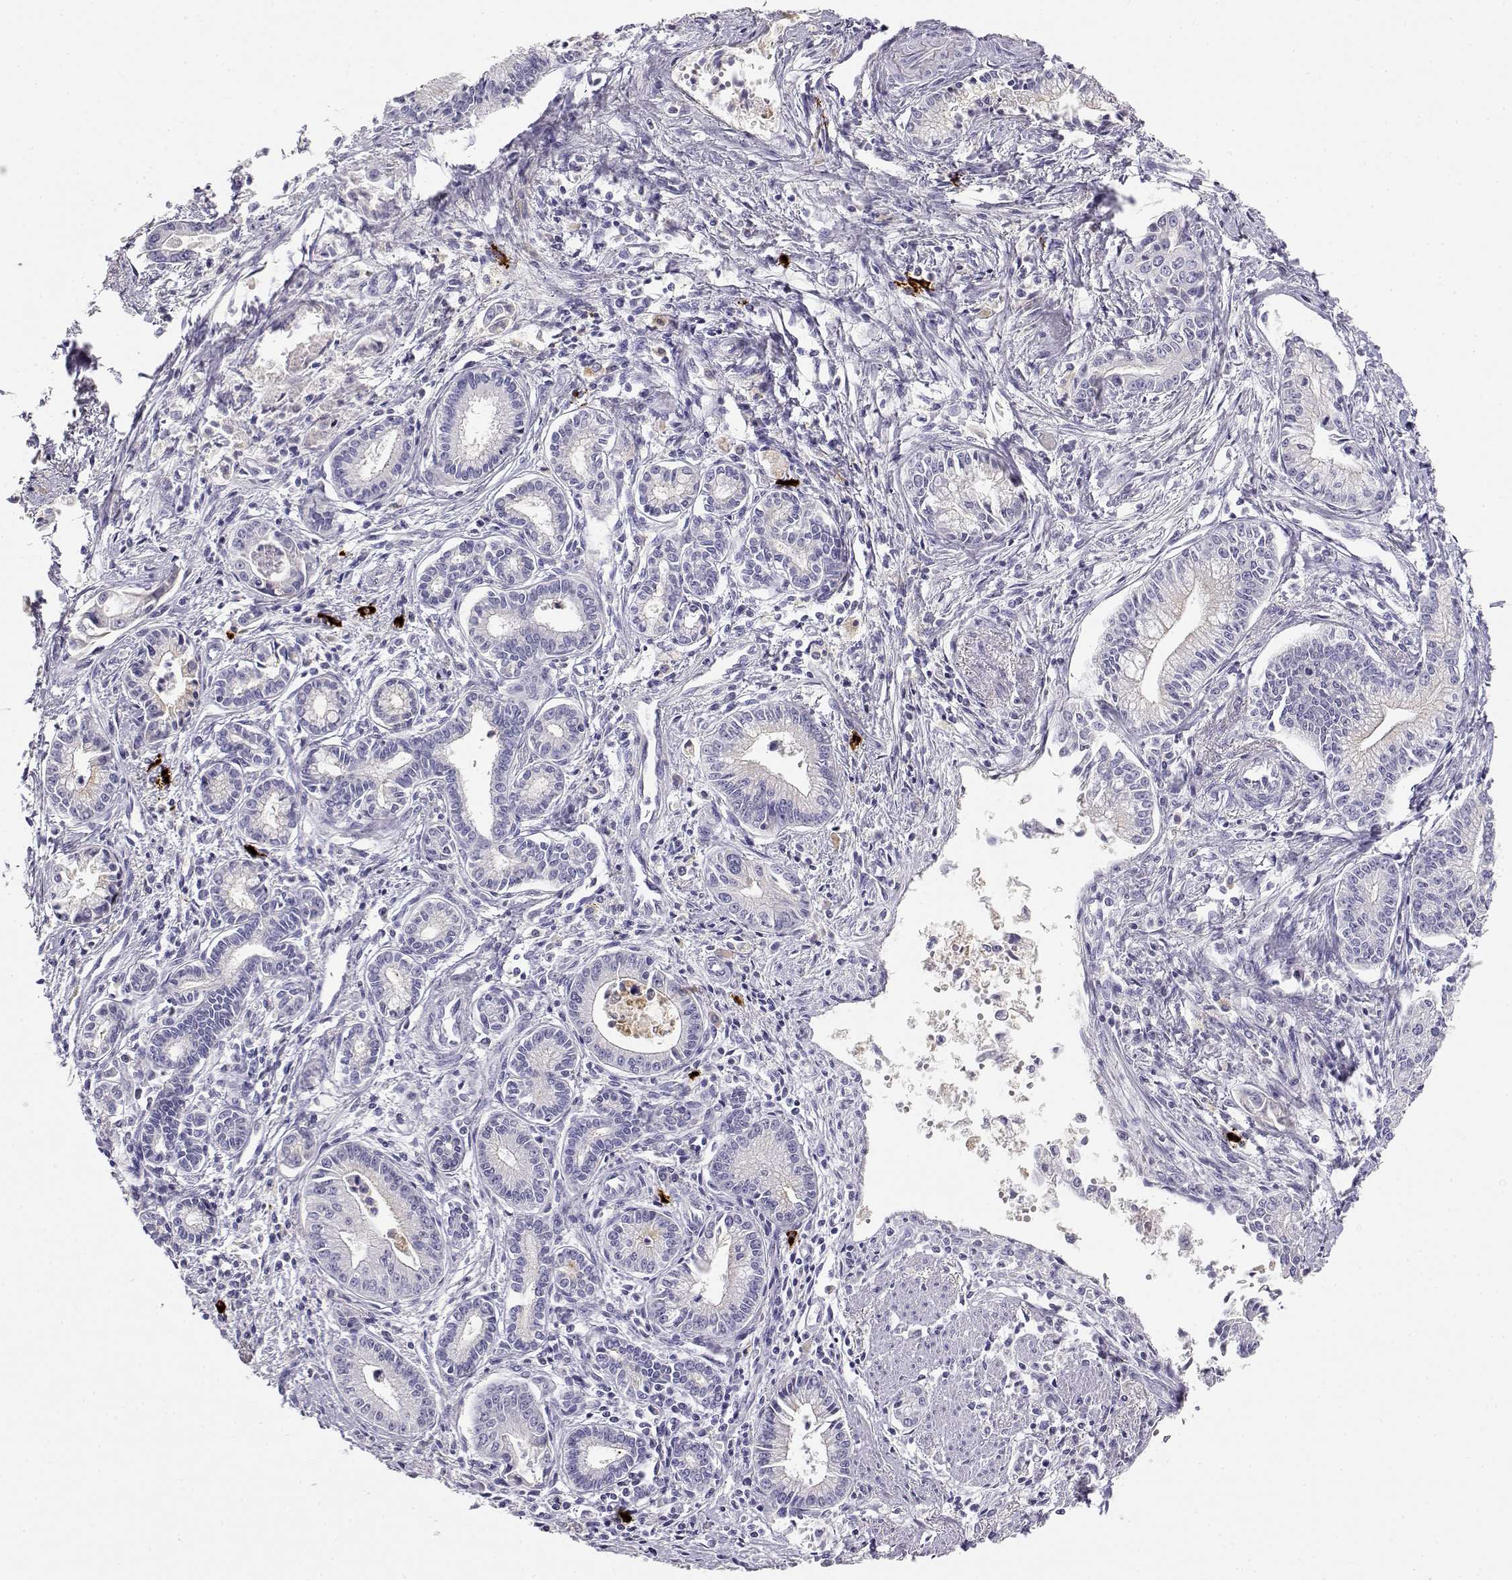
{"staining": {"intensity": "negative", "quantity": "none", "location": "none"}, "tissue": "pancreatic cancer", "cell_type": "Tumor cells", "image_type": "cancer", "snomed": [{"axis": "morphology", "description": "Adenocarcinoma, NOS"}, {"axis": "topography", "description": "Pancreas"}], "caption": "Immunohistochemical staining of adenocarcinoma (pancreatic) shows no significant staining in tumor cells. The staining was performed using DAB (3,3'-diaminobenzidine) to visualize the protein expression in brown, while the nuclei were stained in blue with hematoxylin (Magnification: 20x).", "gene": "GPR174", "patient": {"sex": "female", "age": 65}}